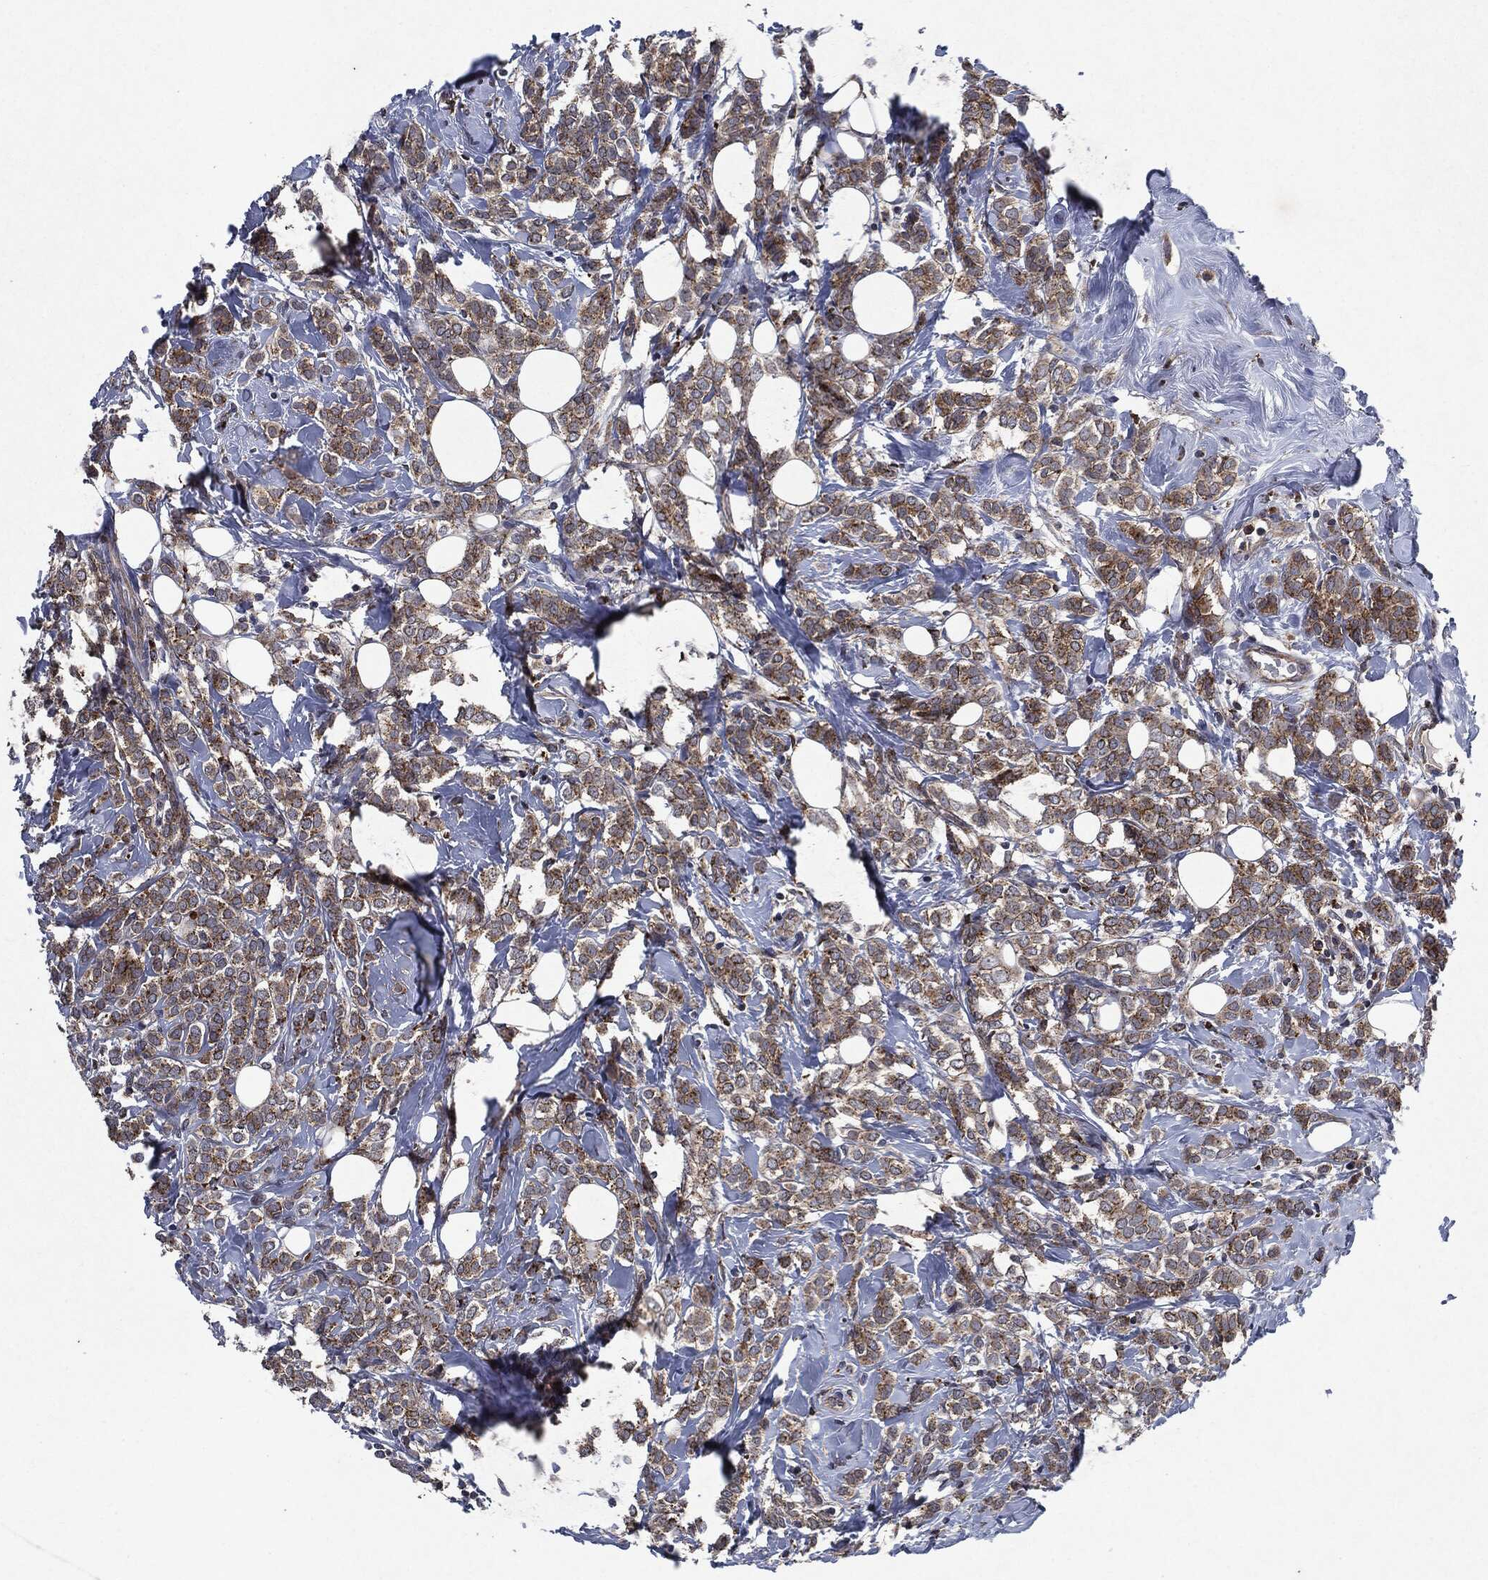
{"staining": {"intensity": "moderate", "quantity": "25%-75%", "location": "cytoplasmic/membranous"}, "tissue": "breast cancer", "cell_type": "Tumor cells", "image_type": "cancer", "snomed": [{"axis": "morphology", "description": "Lobular carcinoma"}, {"axis": "topography", "description": "Breast"}], "caption": "Lobular carcinoma (breast) tissue shows moderate cytoplasmic/membranous expression in about 25%-75% of tumor cells", "gene": "SLC31A2", "patient": {"sex": "female", "age": 49}}